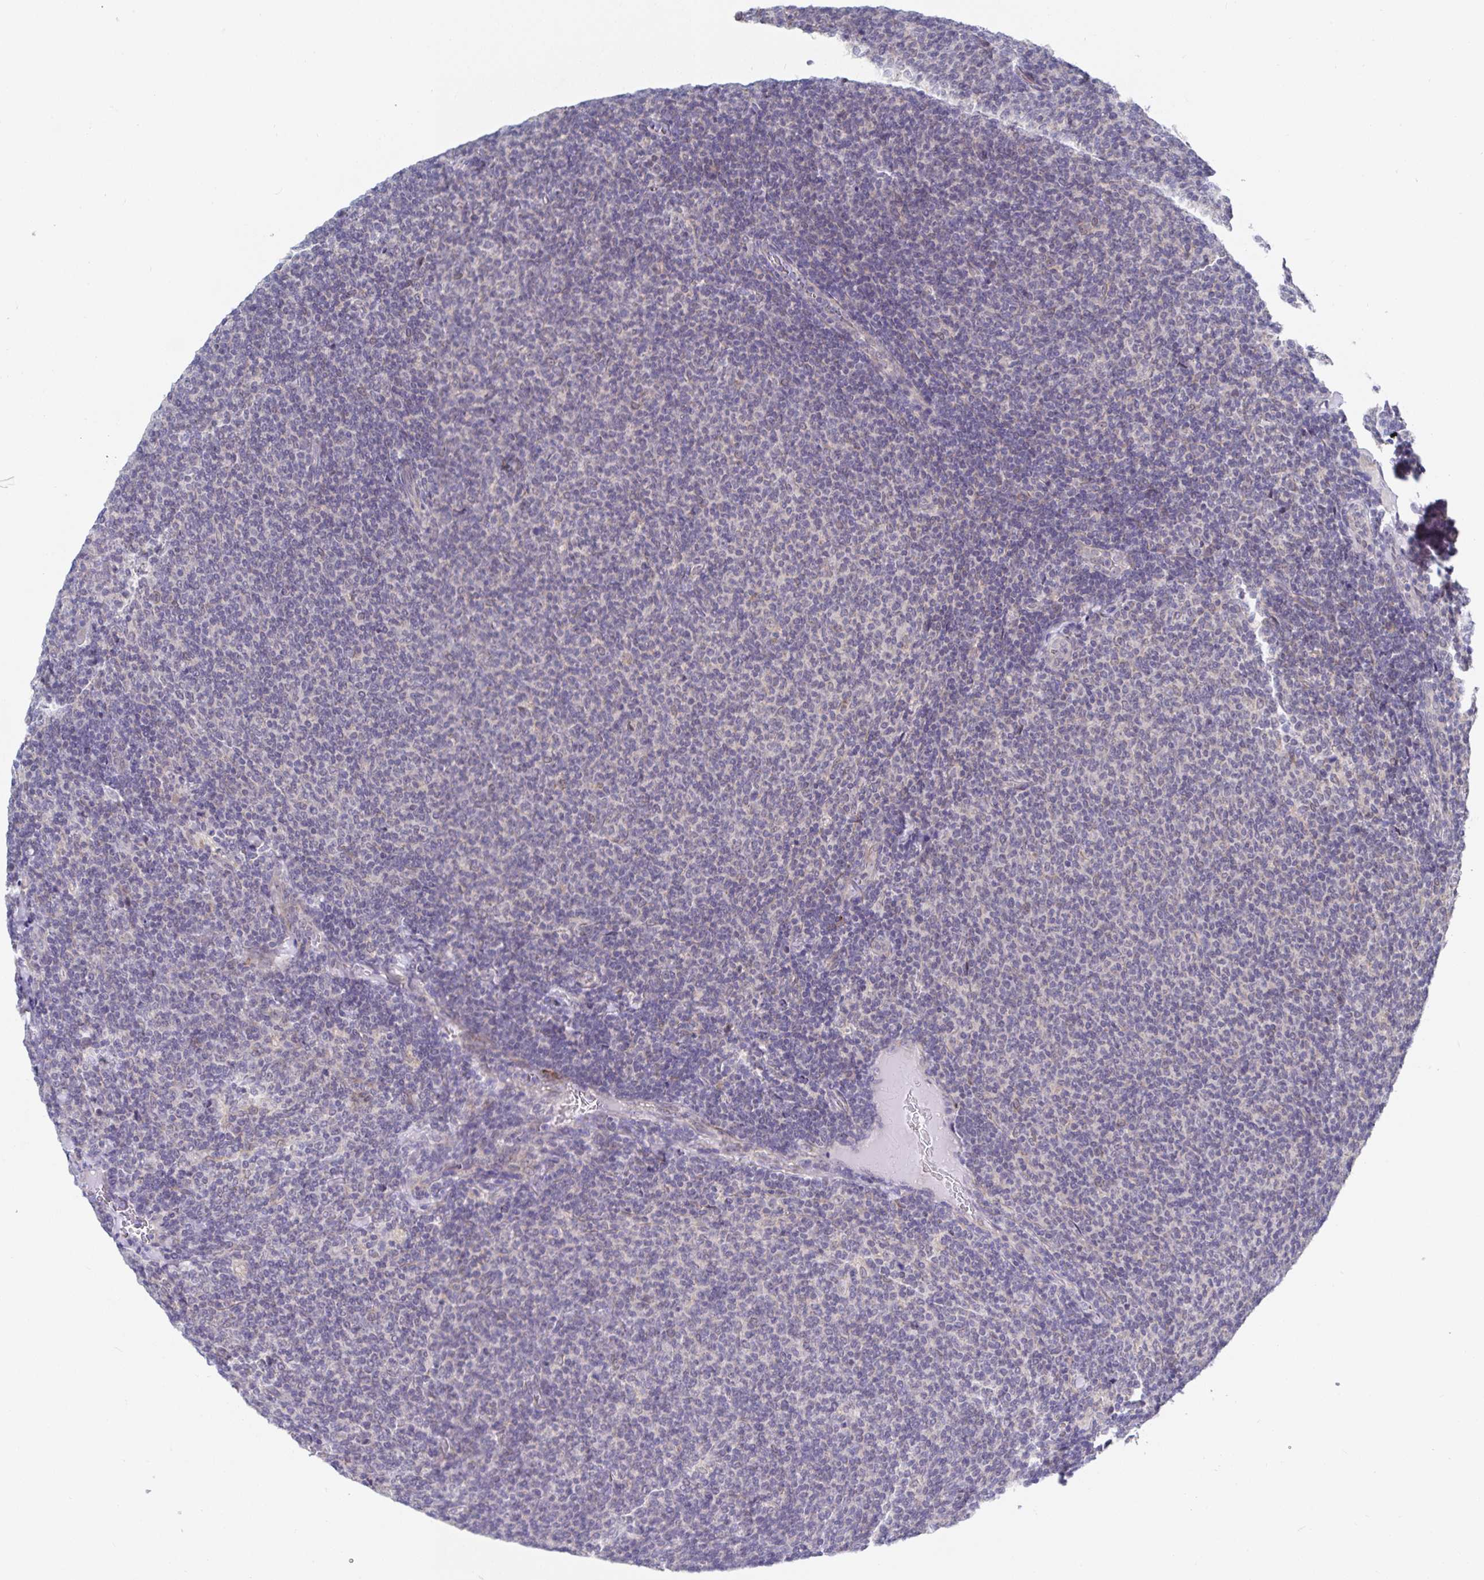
{"staining": {"intensity": "negative", "quantity": "none", "location": "none"}, "tissue": "lymphoma", "cell_type": "Tumor cells", "image_type": "cancer", "snomed": [{"axis": "morphology", "description": "Malignant lymphoma, non-Hodgkin's type, Low grade"}, {"axis": "topography", "description": "Lymph node"}], "caption": "This is an immunohistochemistry micrograph of human lymphoma. There is no staining in tumor cells.", "gene": "ZIK1", "patient": {"sex": "male", "age": 52}}